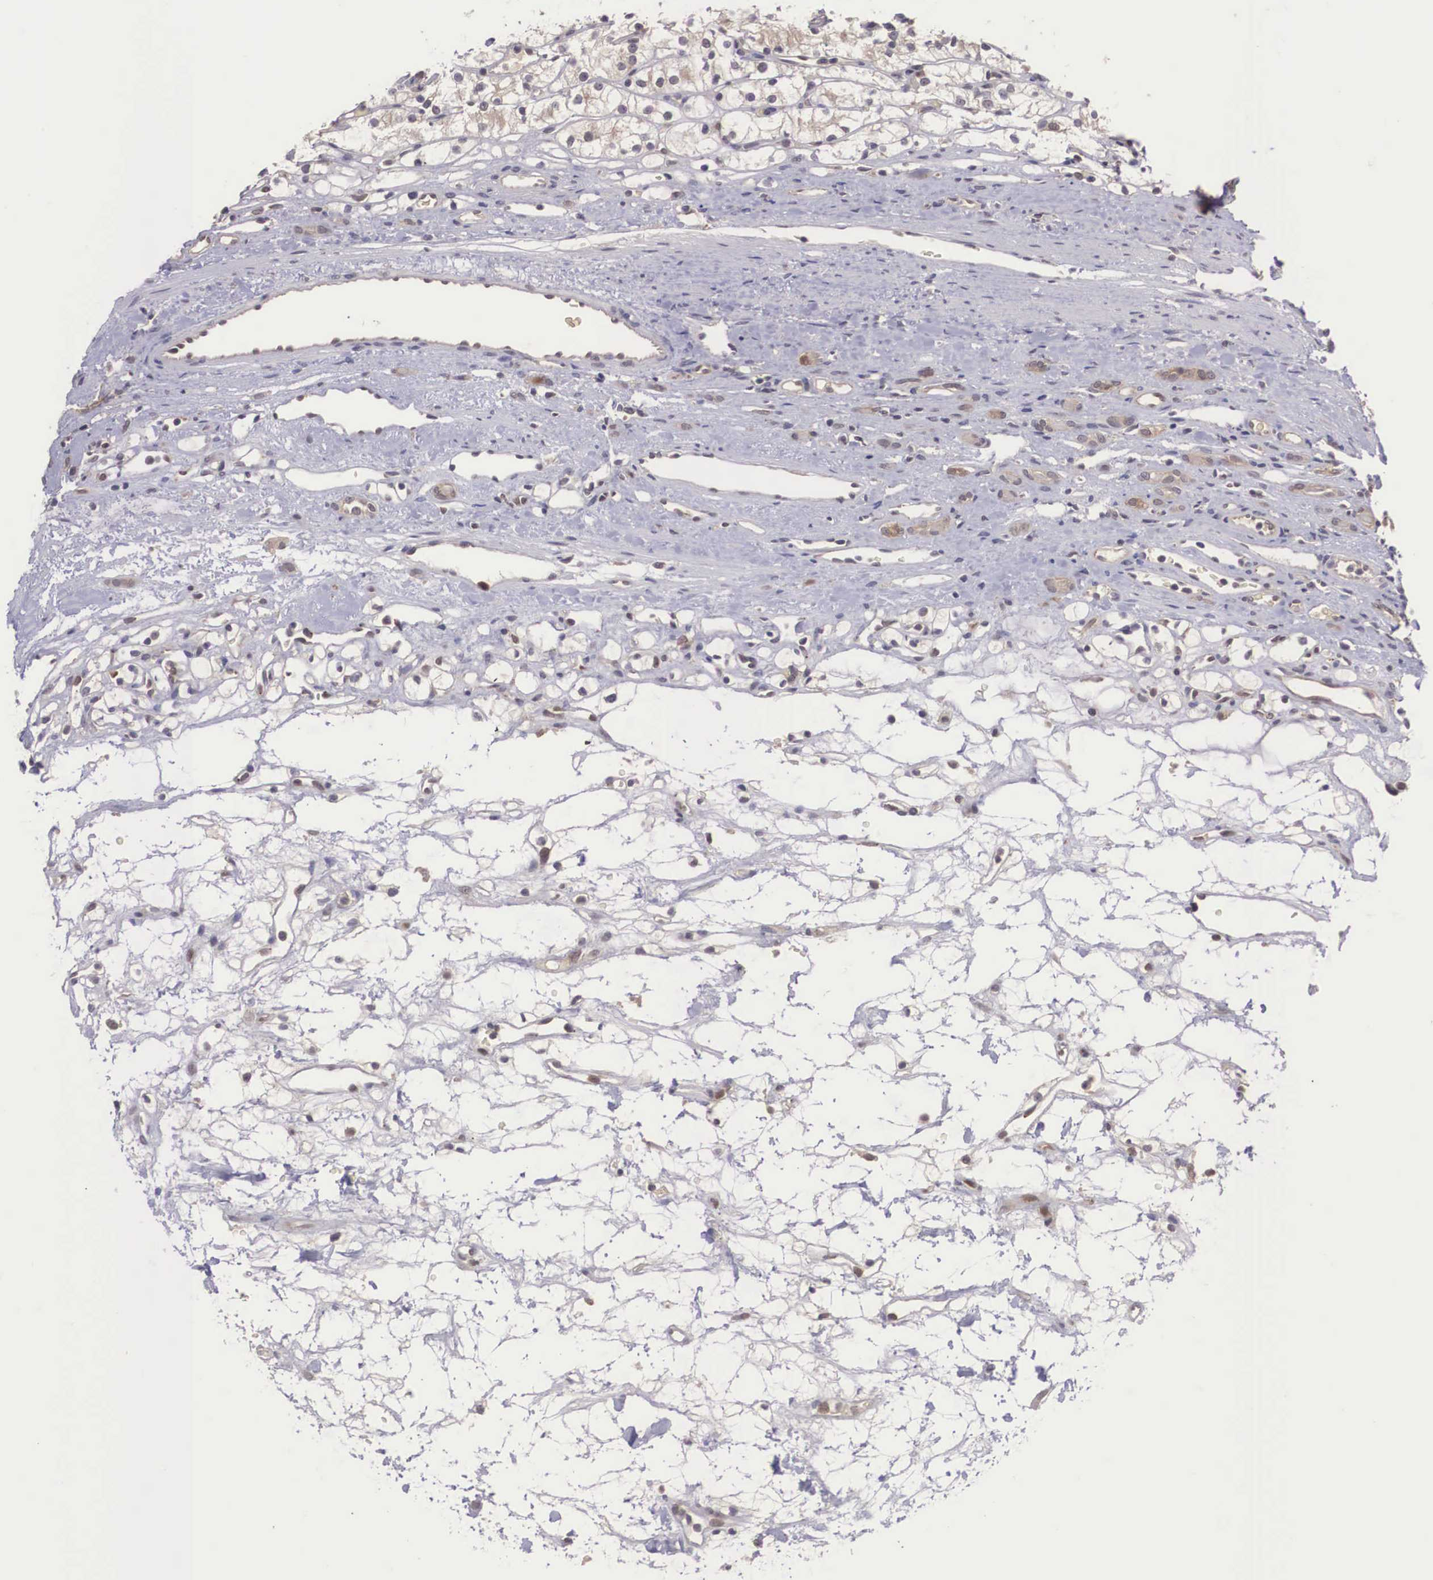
{"staining": {"intensity": "weak", "quantity": ">75%", "location": "cytoplasmic/membranous"}, "tissue": "renal cancer", "cell_type": "Tumor cells", "image_type": "cancer", "snomed": [{"axis": "morphology", "description": "Adenocarcinoma, NOS"}, {"axis": "topography", "description": "Kidney"}], "caption": "Human renal cancer stained for a protein (brown) shows weak cytoplasmic/membranous positive staining in approximately >75% of tumor cells.", "gene": "VASH1", "patient": {"sex": "female", "age": 60}}